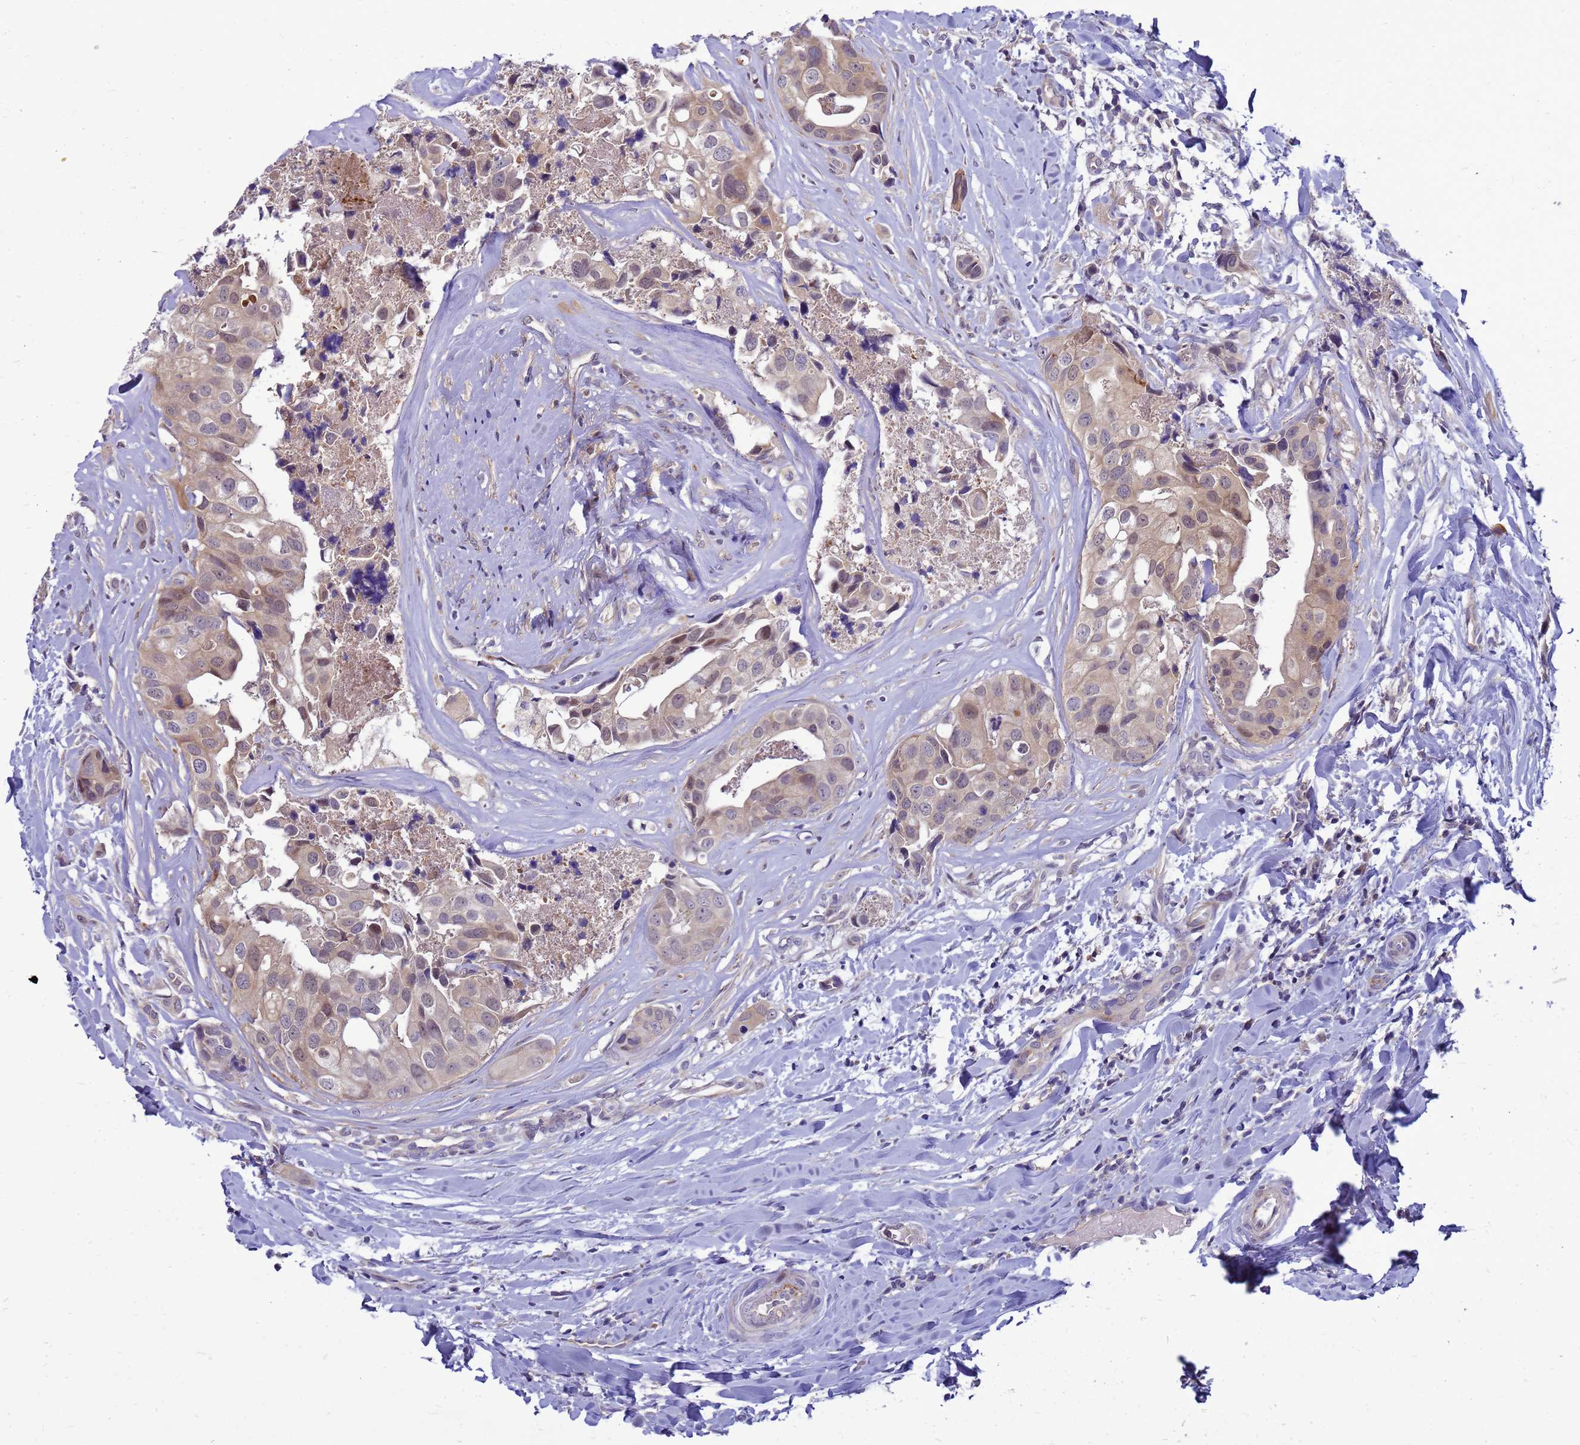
{"staining": {"intensity": "moderate", "quantity": ">75%", "location": "cytoplasmic/membranous"}, "tissue": "head and neck cancer", "cell_type": "Tumor cells", "image_type": "cancer", "snomed": [{"axis": "morphology", "description": "Adenocarcinoma, NOS"}, {"axis": "morphology", "description": "Adenocarcinoma, metastatic, NOS"}, {"axis": "topography", "description": "Head-Neck"}], "caption": "The histopathology image demonstrates staining of head and neck cancer (metastatic adenocarcinoma), revealing moderate cytoplasmic/membranous protein expression (brown color) within tumor cells.", "gene": "ENOPH1", "patient": {"sex": "male", "age": 75}}